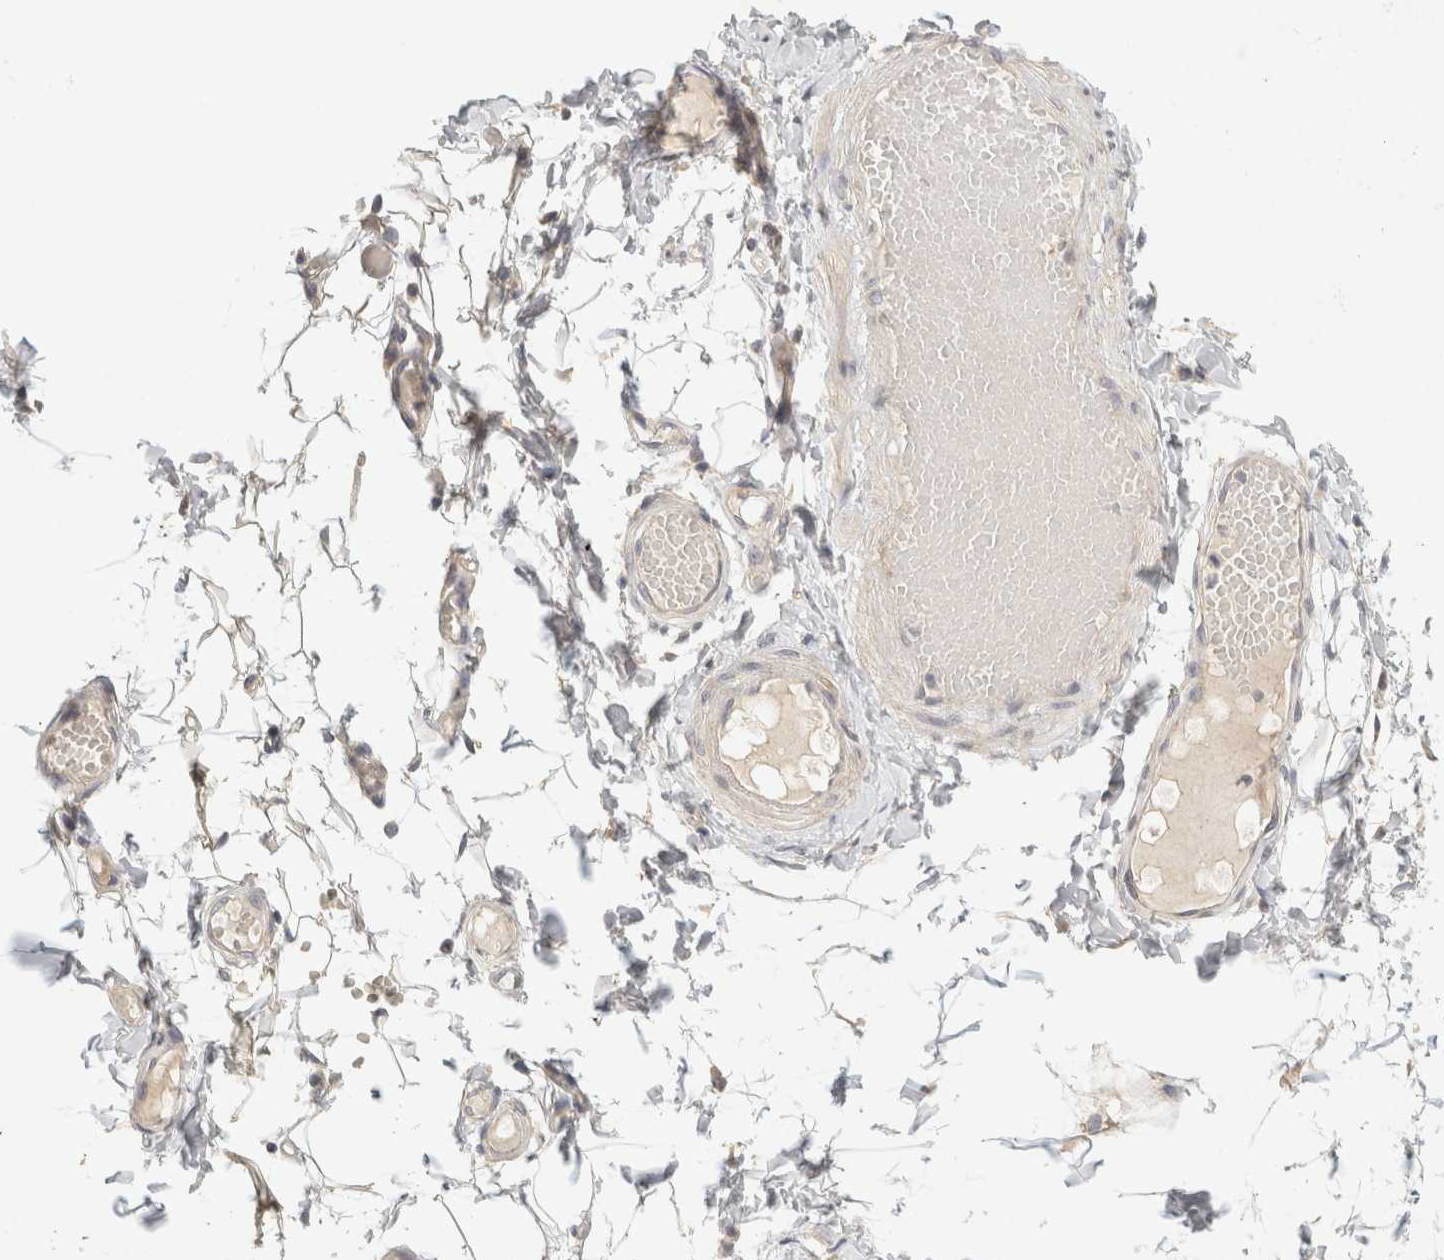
{"staining": {"intensity": "negative", "quantity": "none", "location": "none"}, "tissue": "adipose tissue", "cell_type": "Adipocytes", "image_type": "normal", "snomed": [{"axis": "morphology", "description": "Normal tissue, NOS"}, {"axis": "topography", "description": "Adipose tissue"}, {"axis": "topography", "description": "Vascular tissue"}, {"axis": "topography", "description": "Peripheral nerve tissue"}], "caption": "Immunohistochemical staining of benign adipose tissue displays no significant expression in adipocytes. (DAB immunohistochemistry, high magnification).", "gene": "CHRM4", "patient": {"sex": "male", "age": 25}}